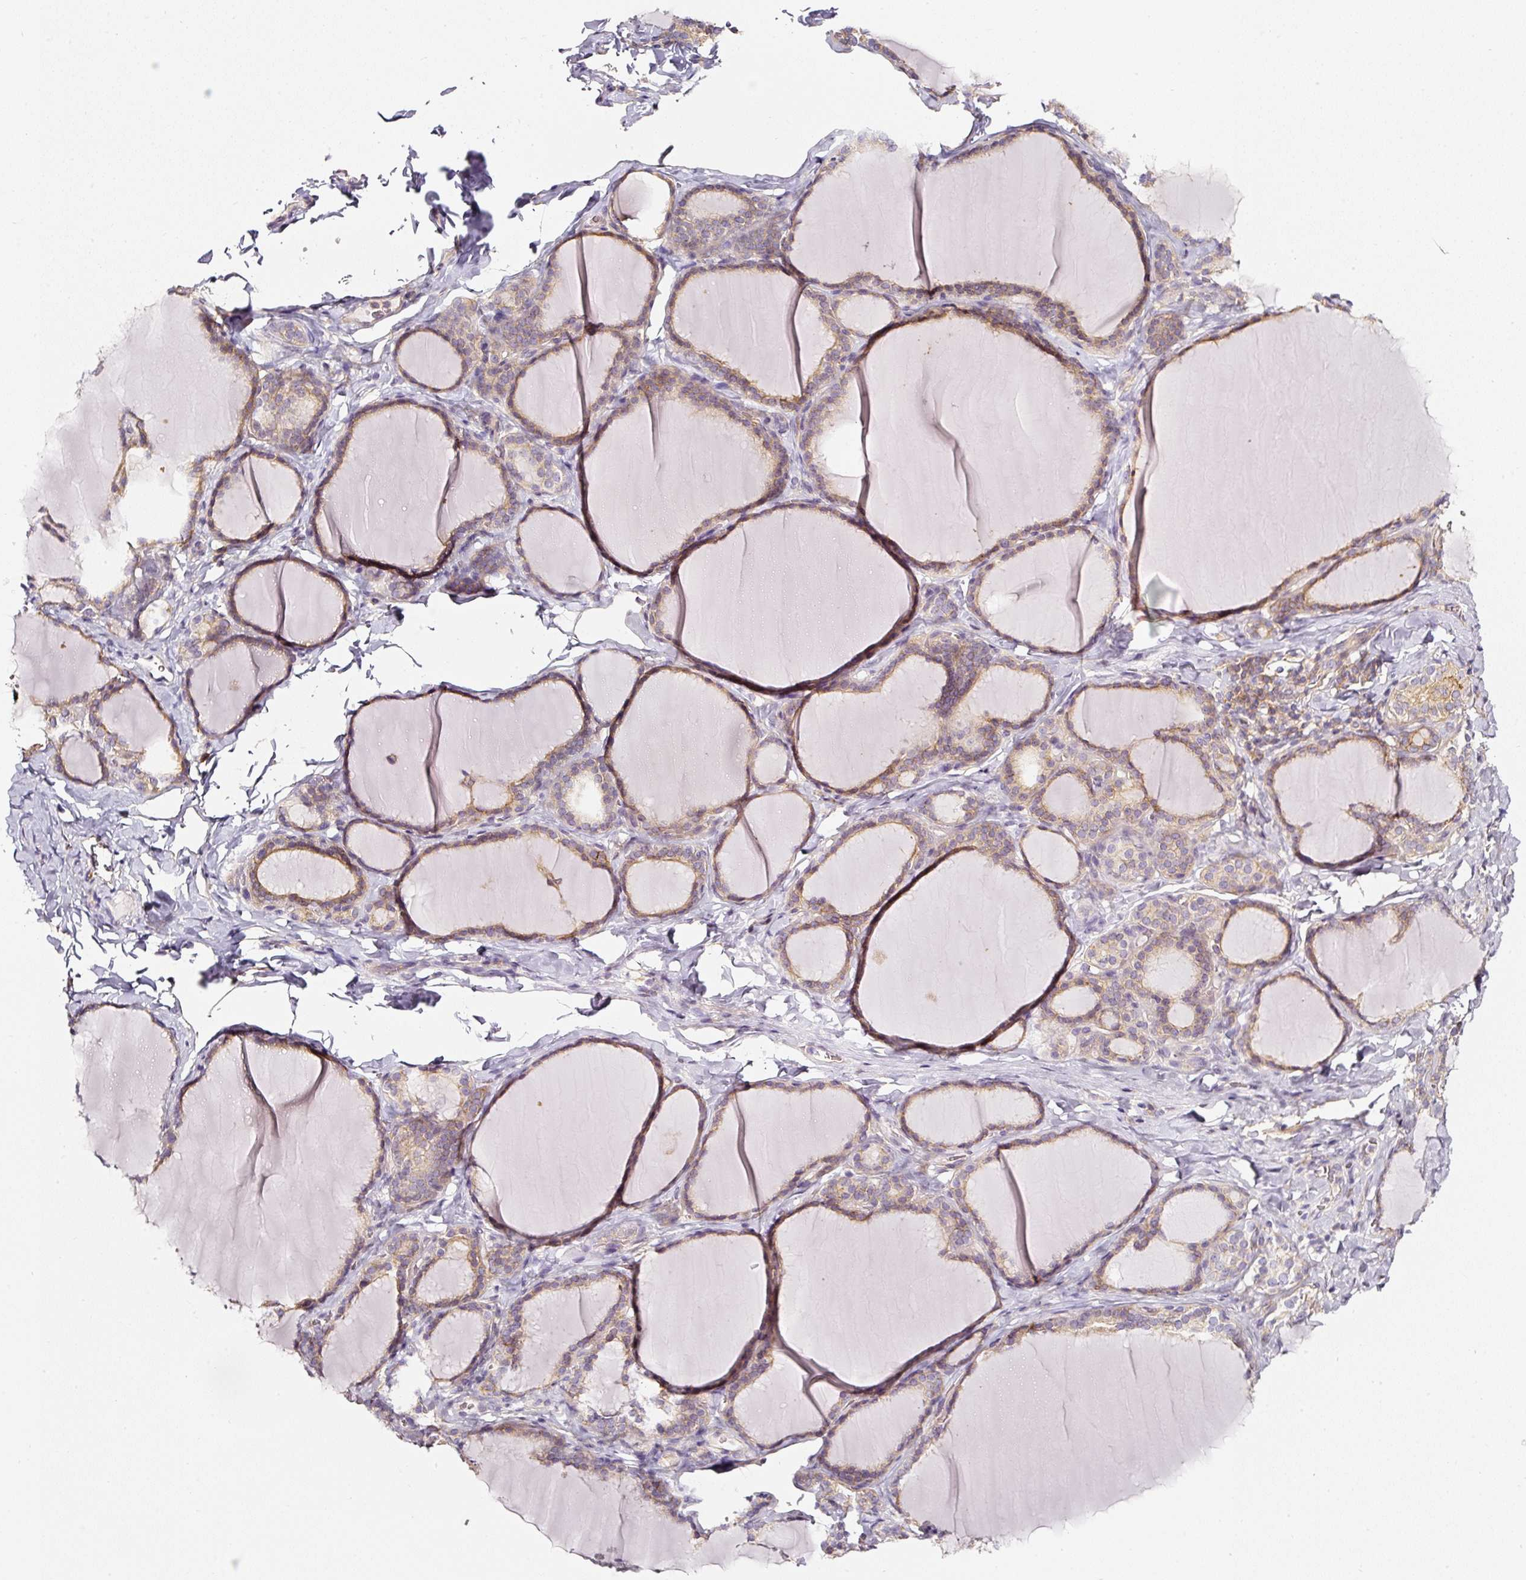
{"staining": {"intensity": "weak", "quantity": "25%-75%", "location": "cytoplasmic/membranous"}, "tissue": "thyroid gland", "cell_type": "Glandular cells", "image_type": "normal", "snomed": [{"axis": "morphology", "description": "Normal tissue, NOS"}, {"axis": "topography", "description": "Thyroid gland"}], "caption": "Immunohistochemistry micrograph of unremarkable thyroid gland: thyroid gland stained using immunohistochemistry reveals low levels of weak protein expression localized specifically in the cytoplasmic/membranous of glandular cells, appearing as a cytoplasmic/membranous brown color.", "gene": "CD47", "patient": {"sex": "female", "age": 31}}